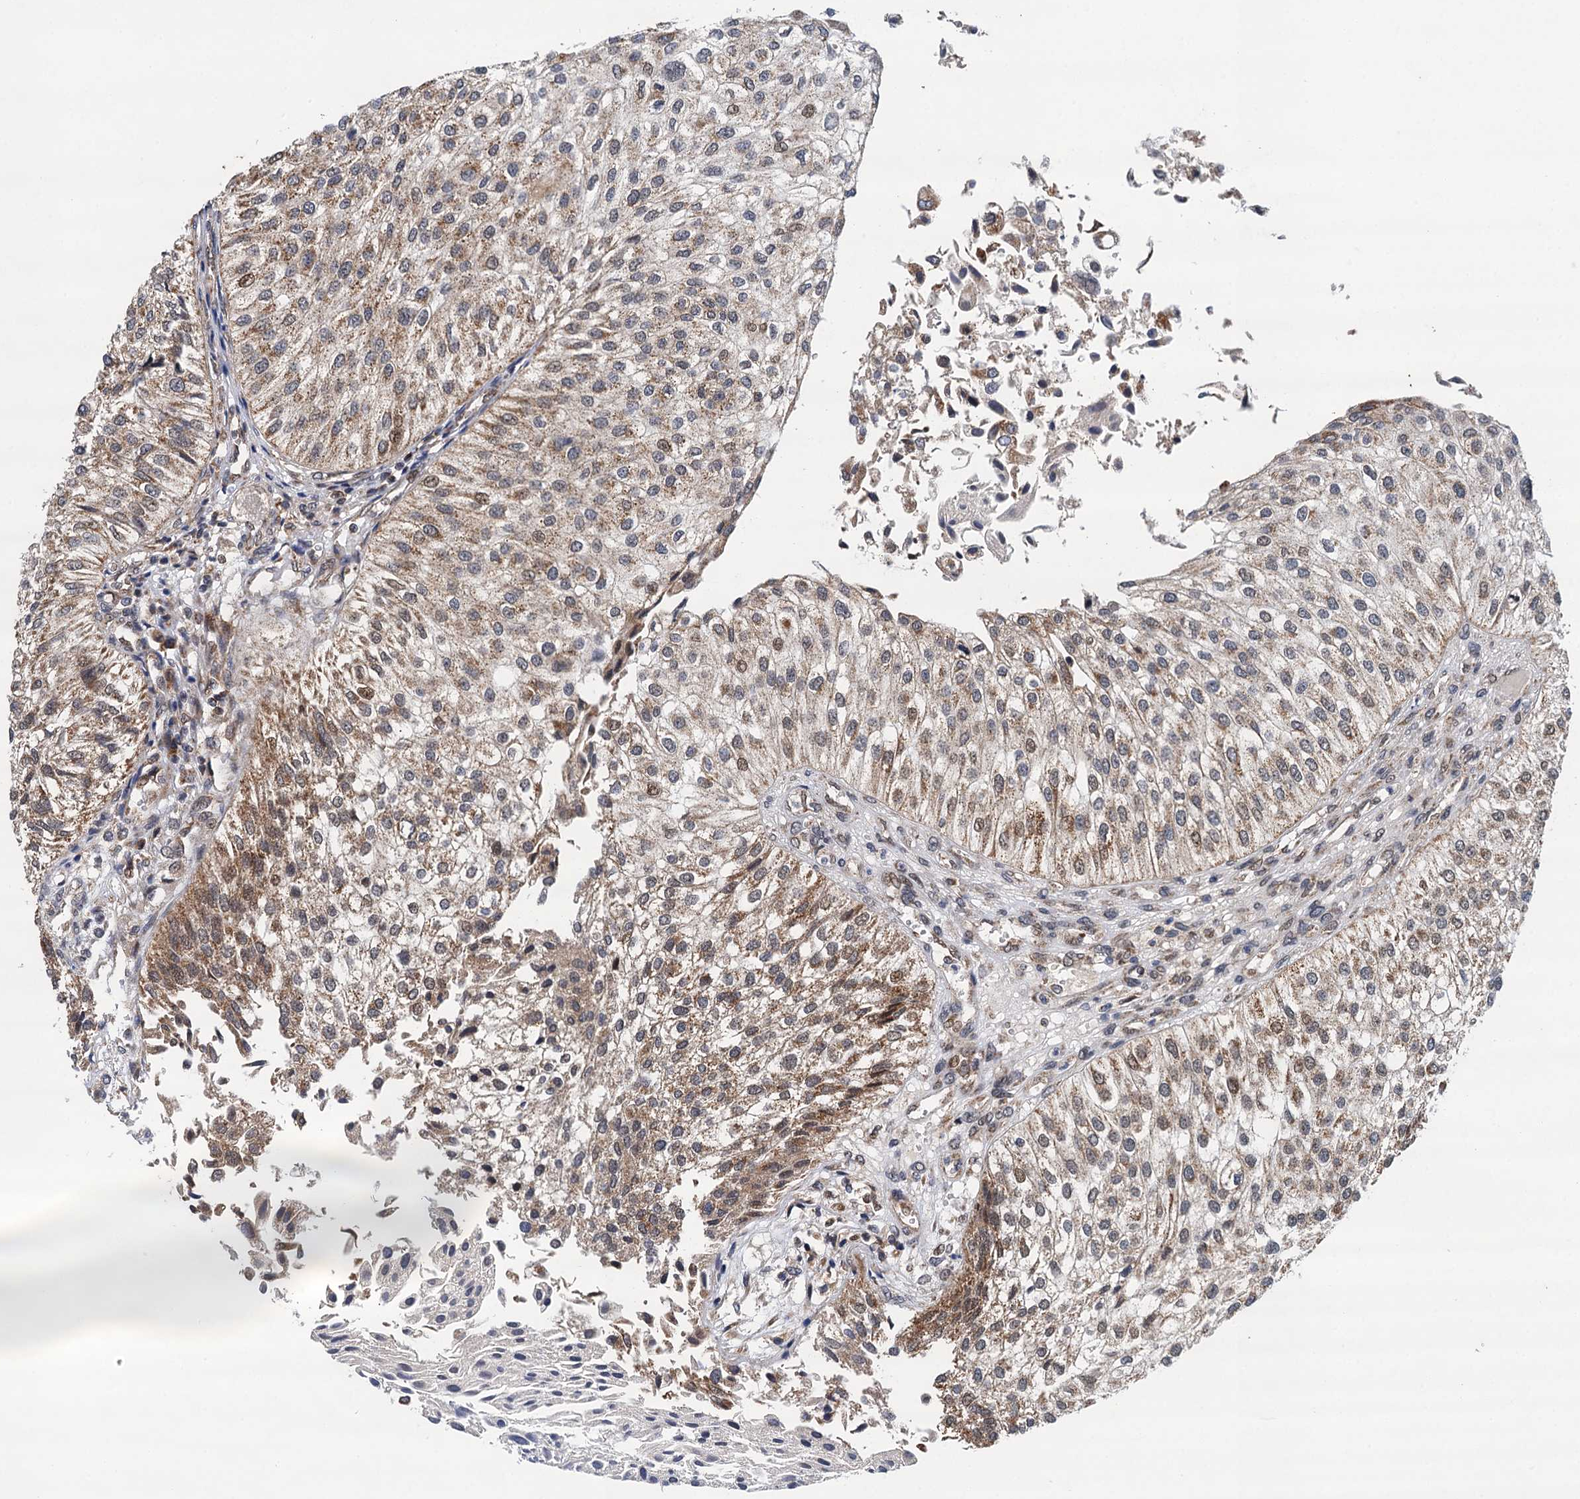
{"staining": {"intensity": "moderate", "quantity": ">75%", "location": "cytoplasmic/membranous"}, "tissue": "urothelial cancer", "cell_type": "Tumor cells", "image_type": "cancer", "snomed": [{"axis": "morphology", "description": "Urothelial carcinoma, Low grade"}, {"axis": "topography", "description": "Urinary bladder"}], "caption": "A photomicrograph showing moderate cytoplasmic/membranous expression in approximately >75% of tumor cells in urothelial cancer, as visualized by brown immunohistochemical staining.", "gene": "CMPK2", "patient": {"sex": "female", "age": 89}}